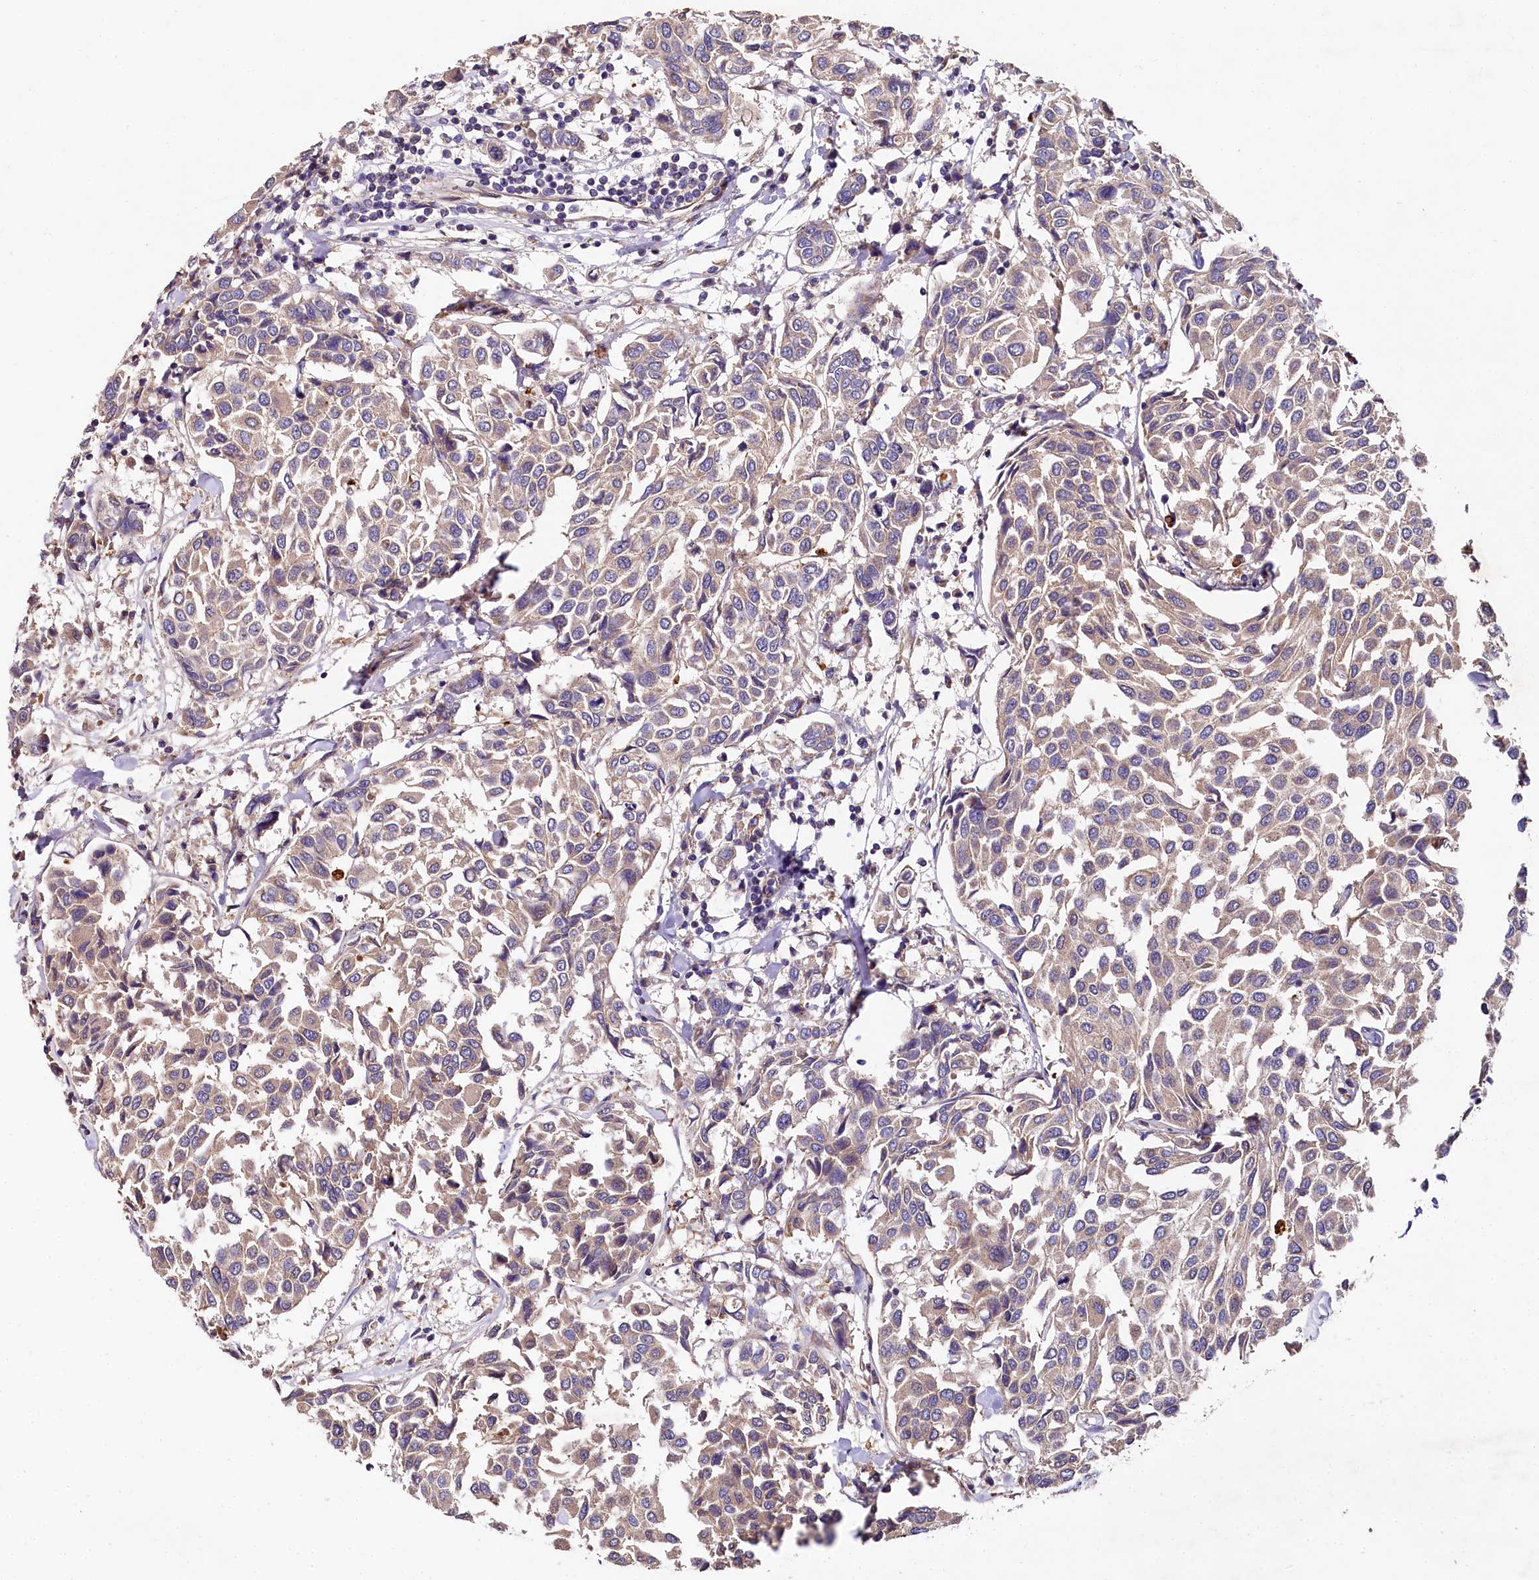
{"staining": {"intensity": "moderate", "quantity": ">75%", "location": "cytoplasmic/membranous"}, "tissue": "breast cancer", "cell_type": "Tumor cells", "image_type": "cancer", "snomed": [{"axis": "morphology", "description": "Duct carcinoma"}, {"axis": "topography", "description": "Breast"}], "caption": "Tumor cells demonstrate medium levels of moderate cytoplasmic/membranous positivity in approximately >75% of cells in invasive ductal carcinoma (breast).", "gene": "SPRYD3", "patient": {"sex": "female", "age": 55}}